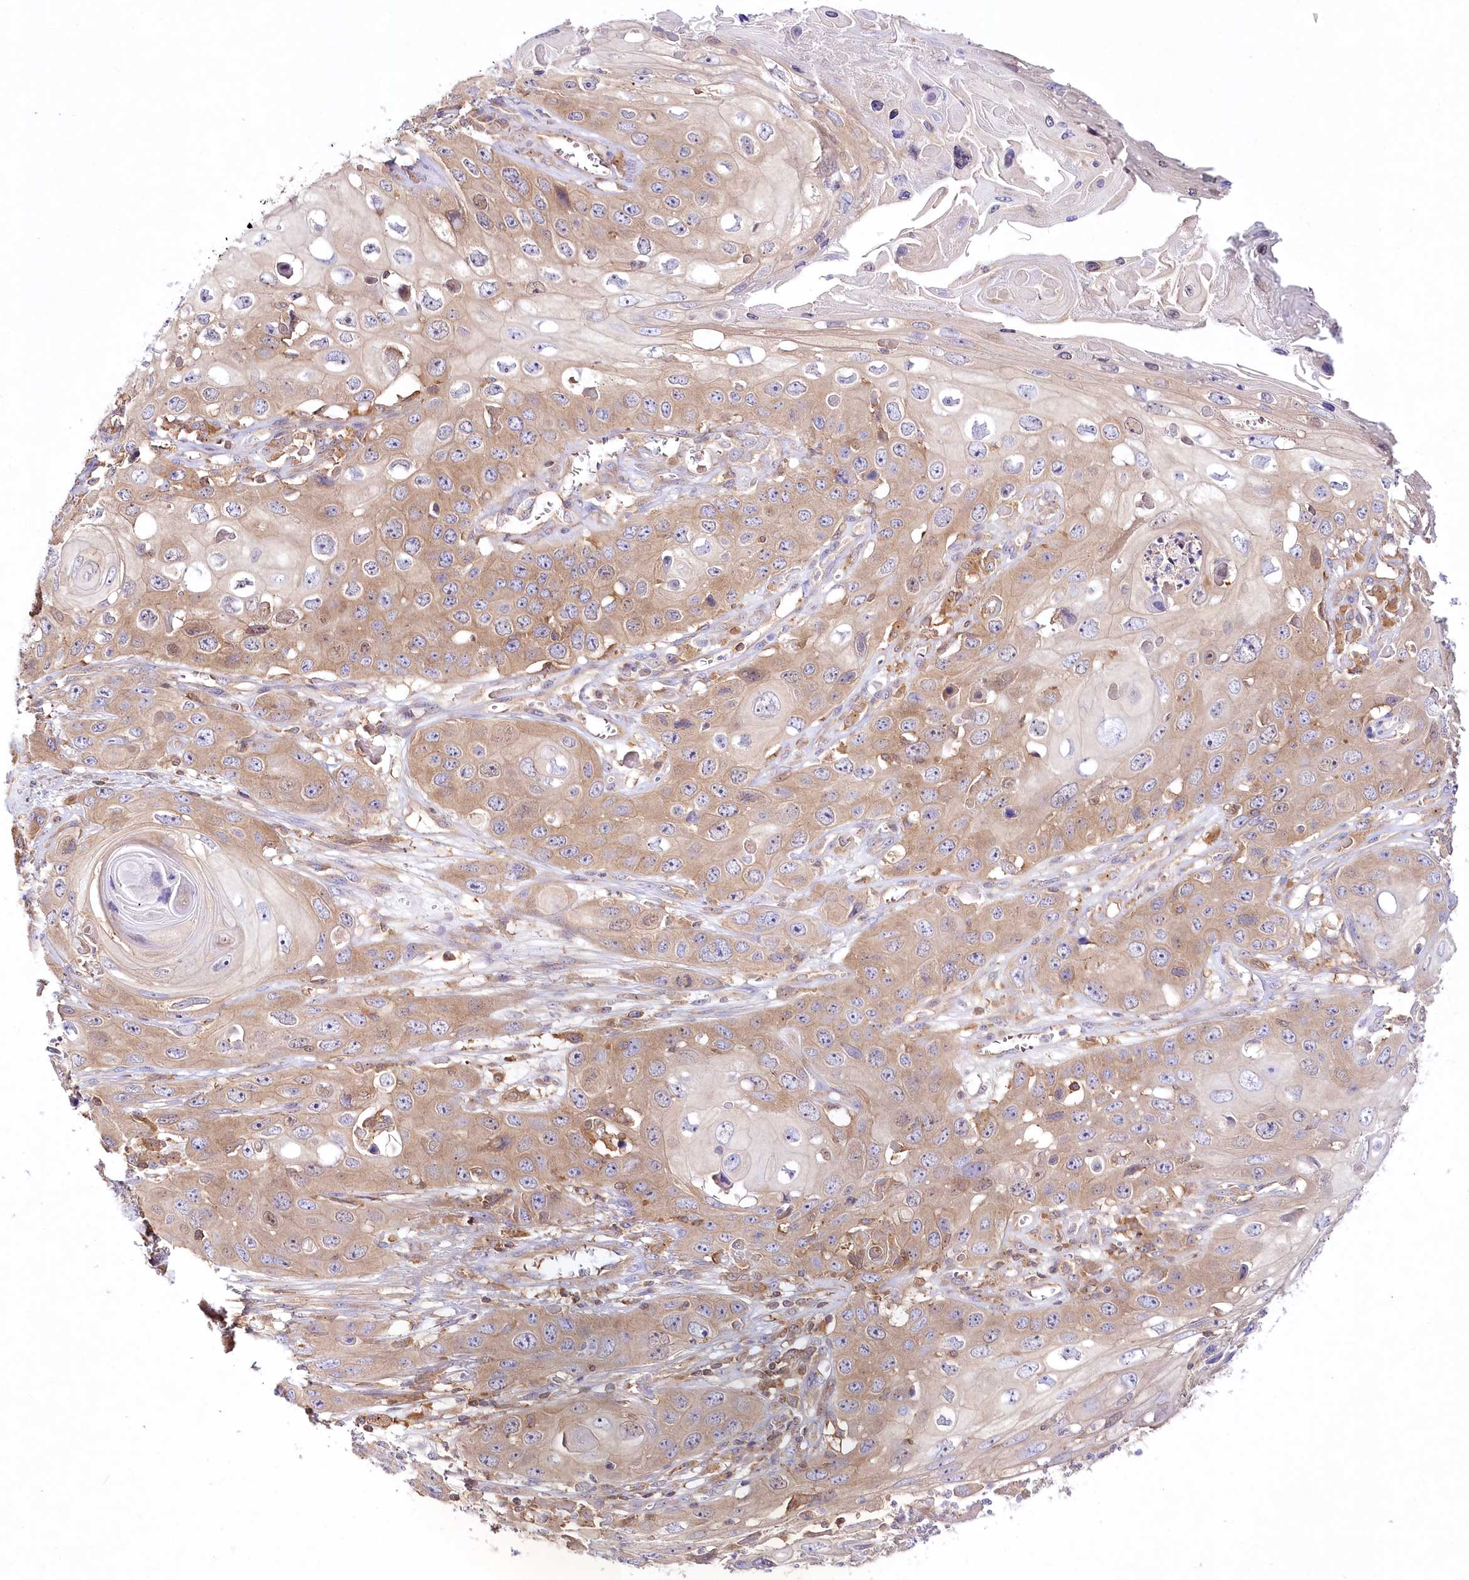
{"staining": {"intensity": "weak", "quantity": ">75%", "location": "cytoplasmic/membranous"}, "tissue": "skin cancer", "cell_type": "Tumor cells", "image_type": "cancer", "snomed": [{"axis": "morphology", "description": "Squamous cell carcinoma, NOS"}, {"axis": "topography", "description": "Skin"}], "caption": "This is a photomicrograph of immunohistochemistry staining of skin cancer (squamous cell carcinoma), which shows weak expression in the cytoplasmic/membranous of tumor cells.", "gene": "ABRAXAS2", "patient": {"sex": "male", "age": 55}}